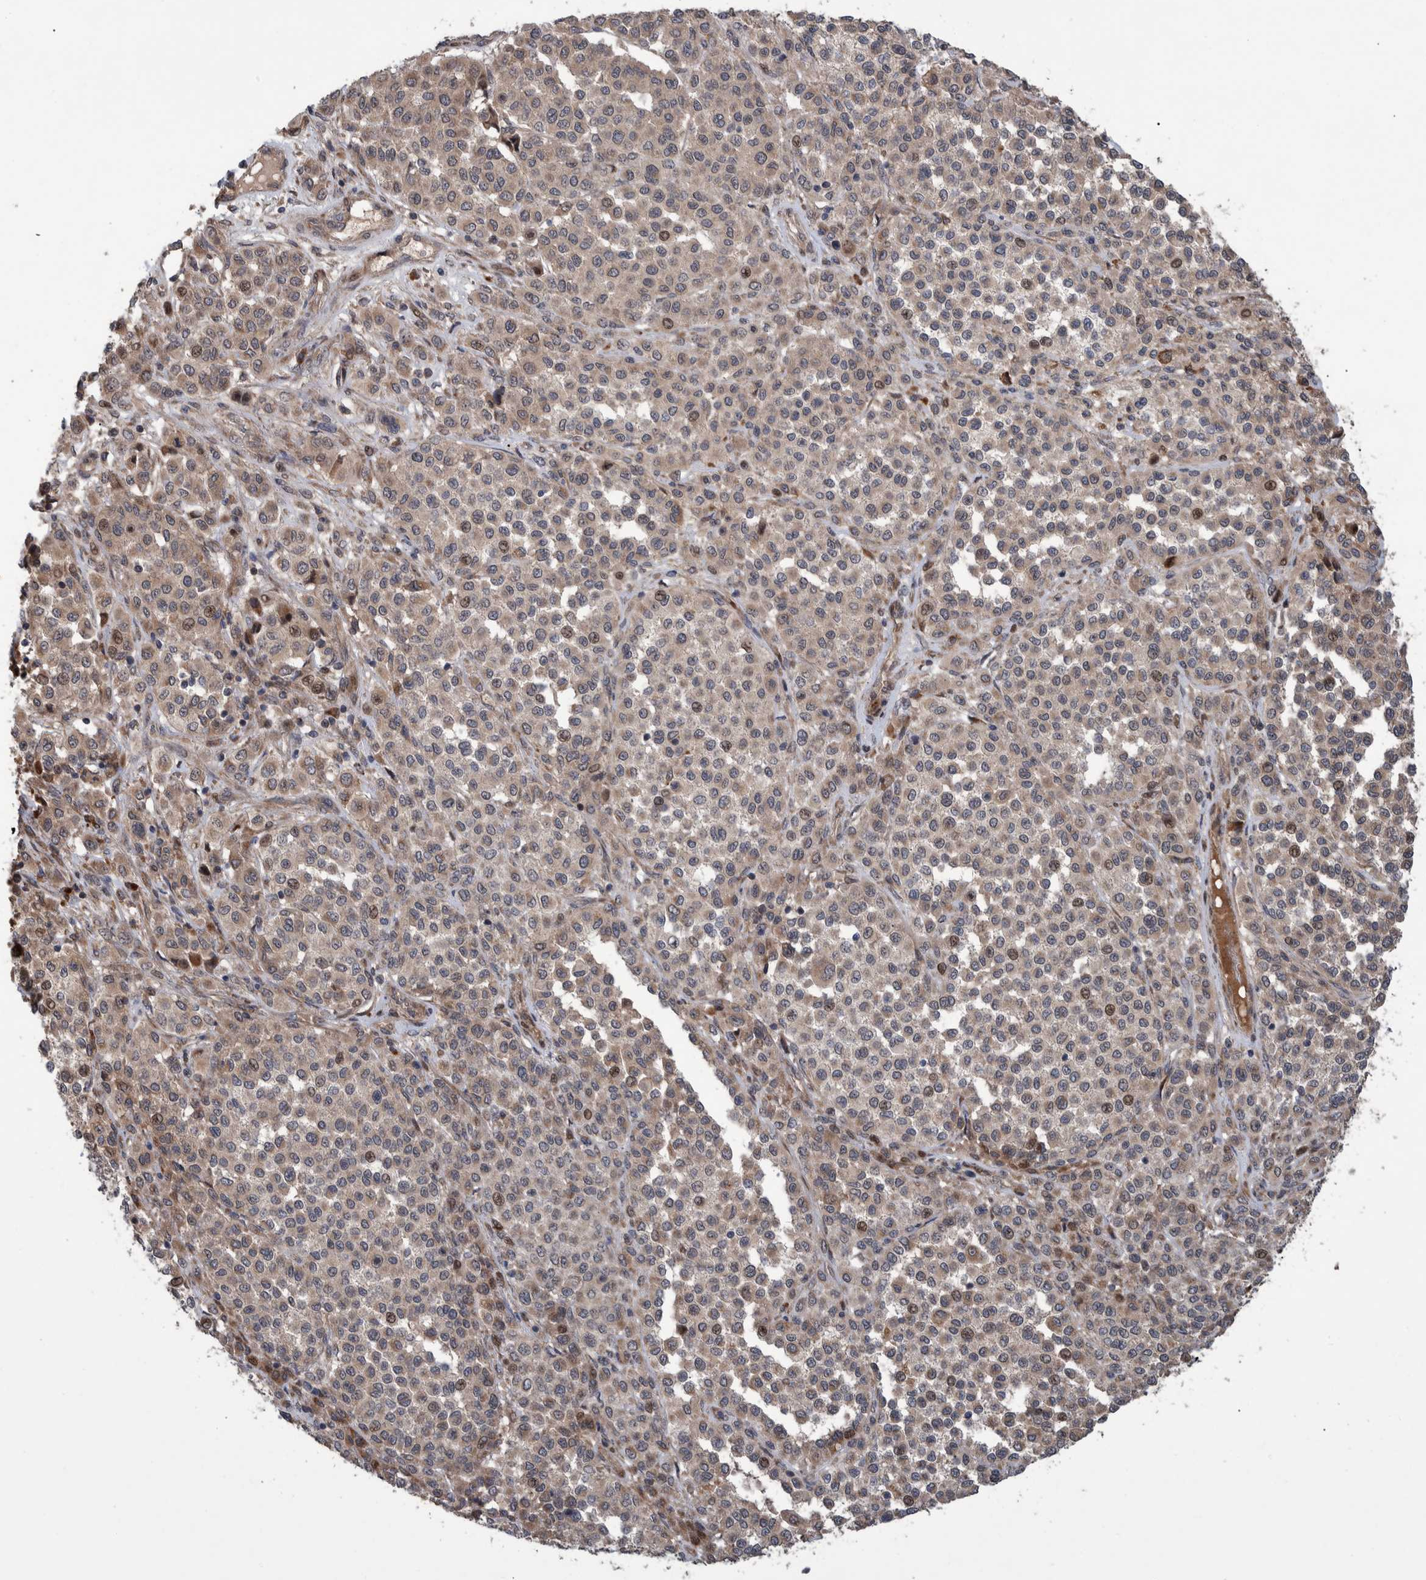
{"staining": {"intensity": "weak", "quantity": ">75%", "location": "cytoplasmic/membranous,nuclear"}, "tissue": "melanoma", "cell_type": "Tumor cells", "image_type": "cancer", "snomed": [{"axis": "morphology", "description": "Malignant melanoma, Metastatic site"}, {"axis": "topography", "description": "Pancreas"}], "caption": "Brown immunohistochemical staining in human melanoma displays weak cytoplasmic/membranous and nuclear positivity in approximately >75% of tumor cells. (DAB IHC with brightfield microscopy, high magnification).", "gene": "B3GNTL1", "patient": {"sex": "female", "age": 30}}